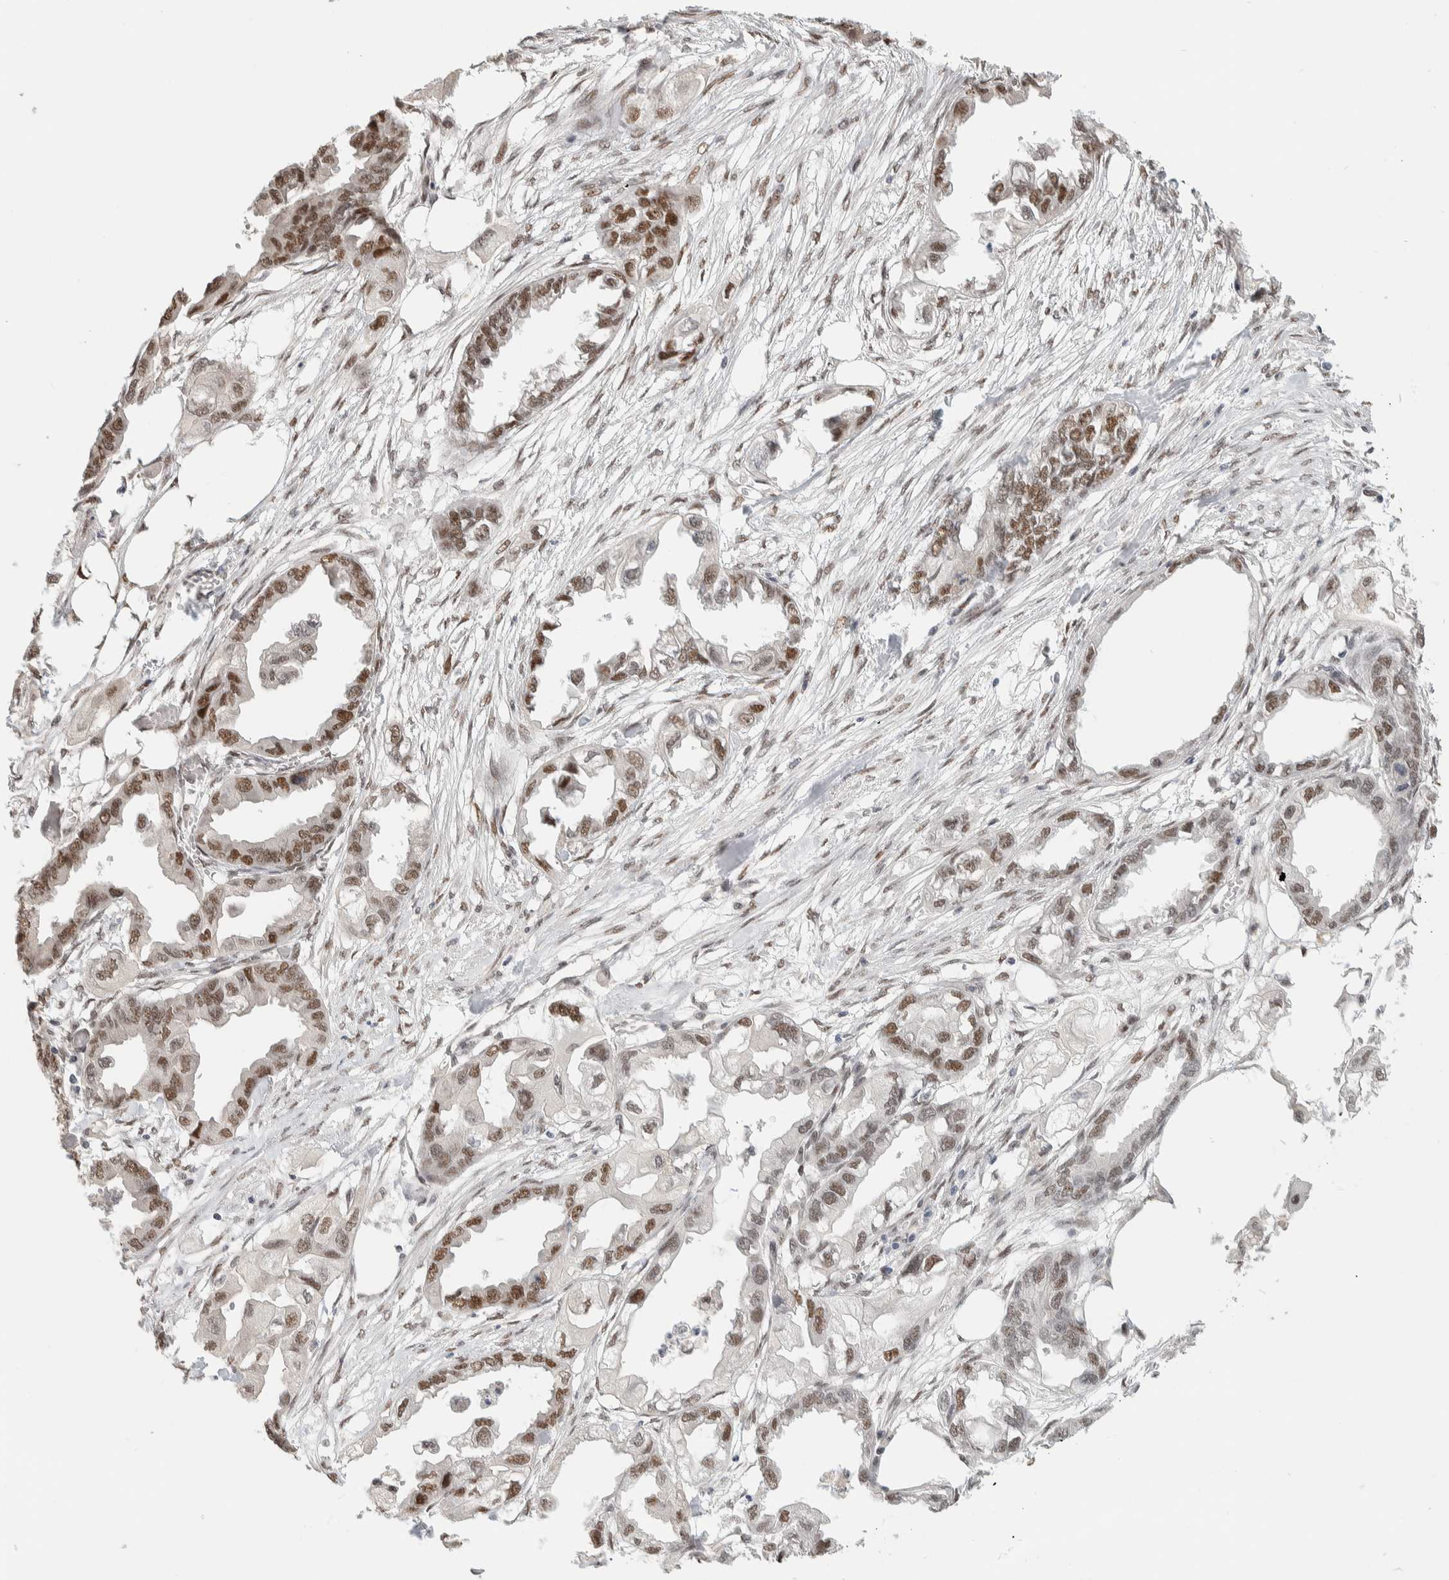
{"staining": {"intensity": "moderate", "quantity": ">75%", "location": "nuclear"}, "tissue": "endometrial cancer", "cell_type": "Tumor cells", "image_type": "cancer", "snomed": [{"axis": "morphology", "description": "Adenocarcinoma, NOS"}, {"axis": "morphology", "description": "Adenocarcinoma, metastatic, NOS"}, {"axis": "topography", "description": "Adipose tissue"}, {"axis": "topography", "description": "Endometrium"}], "caption": "Human metastatic adenocarcinoma (endometrial) stained for a protein (brown) exhibits moderate nuclear positive expression in about >75% of tumor cells.", "gene": "PUS7", "patient": {"sex": "female", "age": 67}}